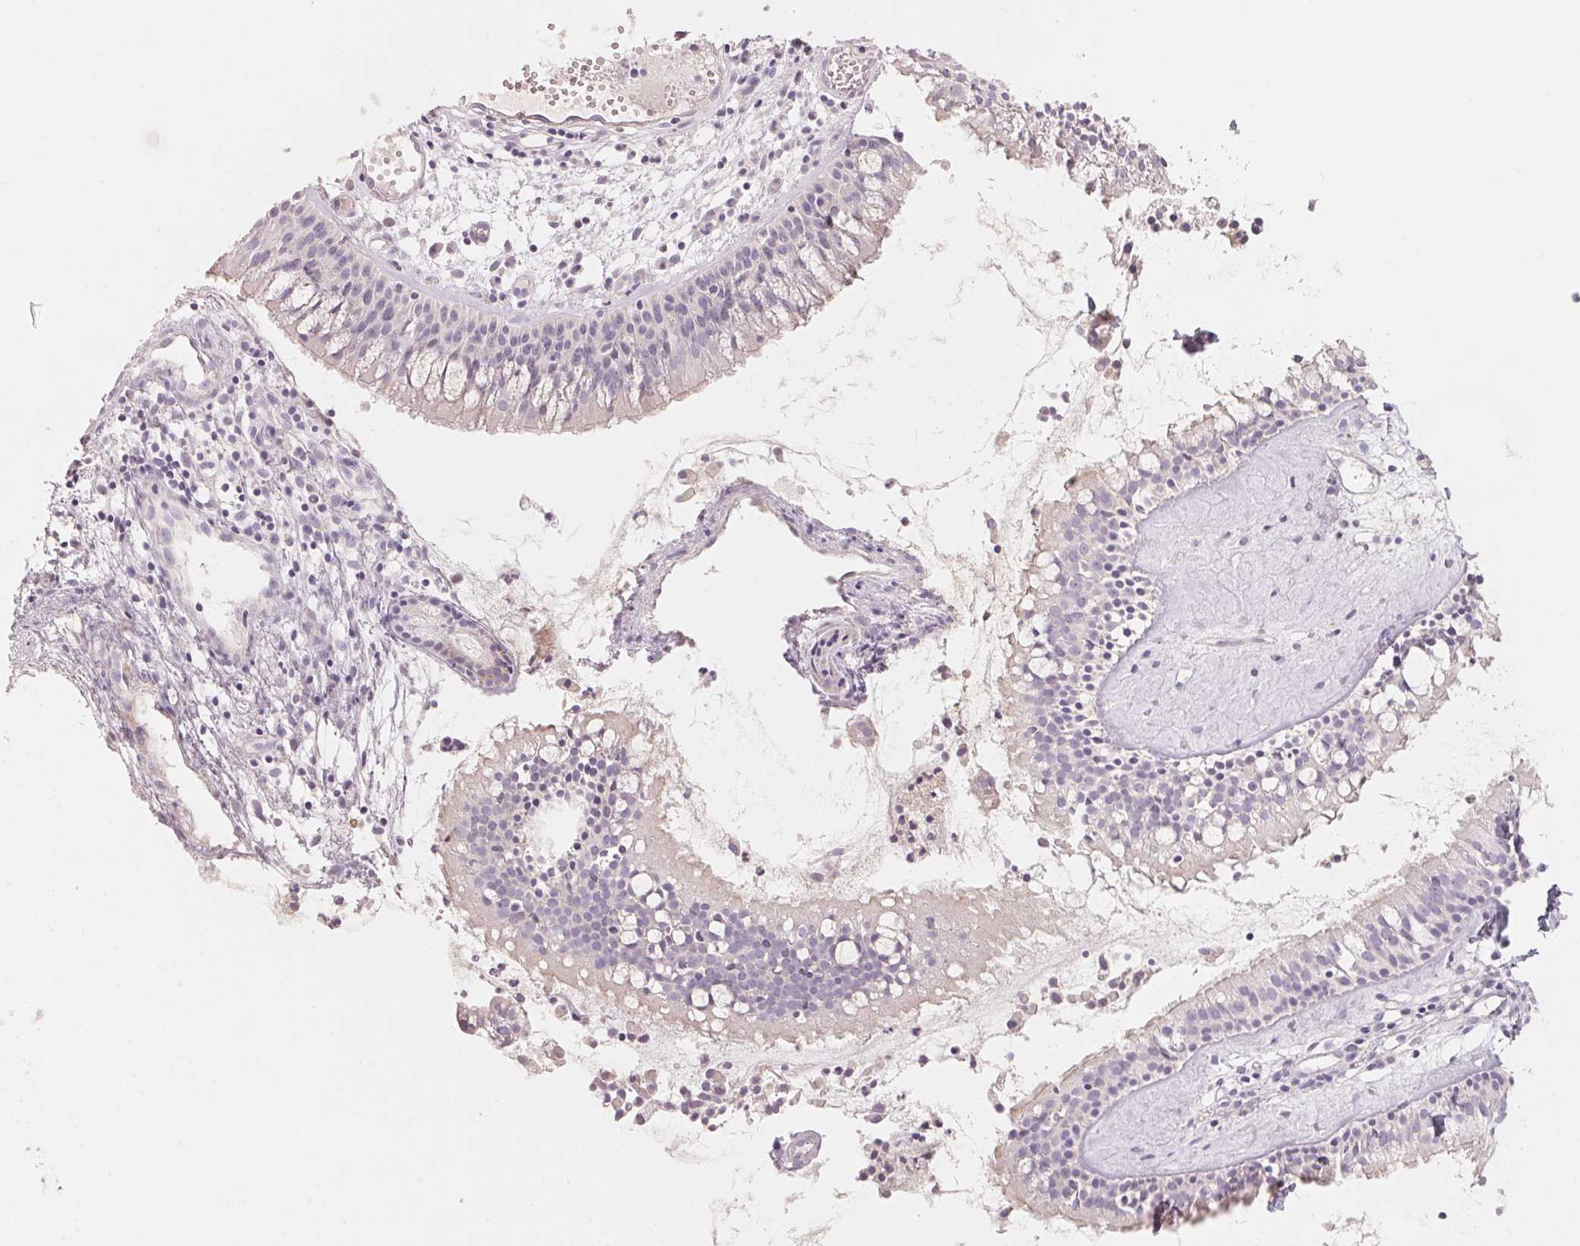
{"staining": {"intensity": "weak", "quantity": "<25%", "location": "cytoplasmic/membranous"}, "tissue": "nasopharynx", "cell_type": "Respiratory epithelial cells", "image_type": "normal", "snomed": [{"axis": "morphology", "description": "Normal tissue, NOS"}, {"axis": "topography", "description": "Nasopharynx"}], "caption": "A high-resolution histopathology image shows IHC staining of unremarkable nasopharynx, which displays no significant expression in respiratory epithelial cells. (Brightfield microscopy of DAB (3,3'-diaminobenzidine) immunohistochemistry (IHC) at high magnification).", "gene": "TP53AIP1", "patient": {"sex": "male", "age": 31}}